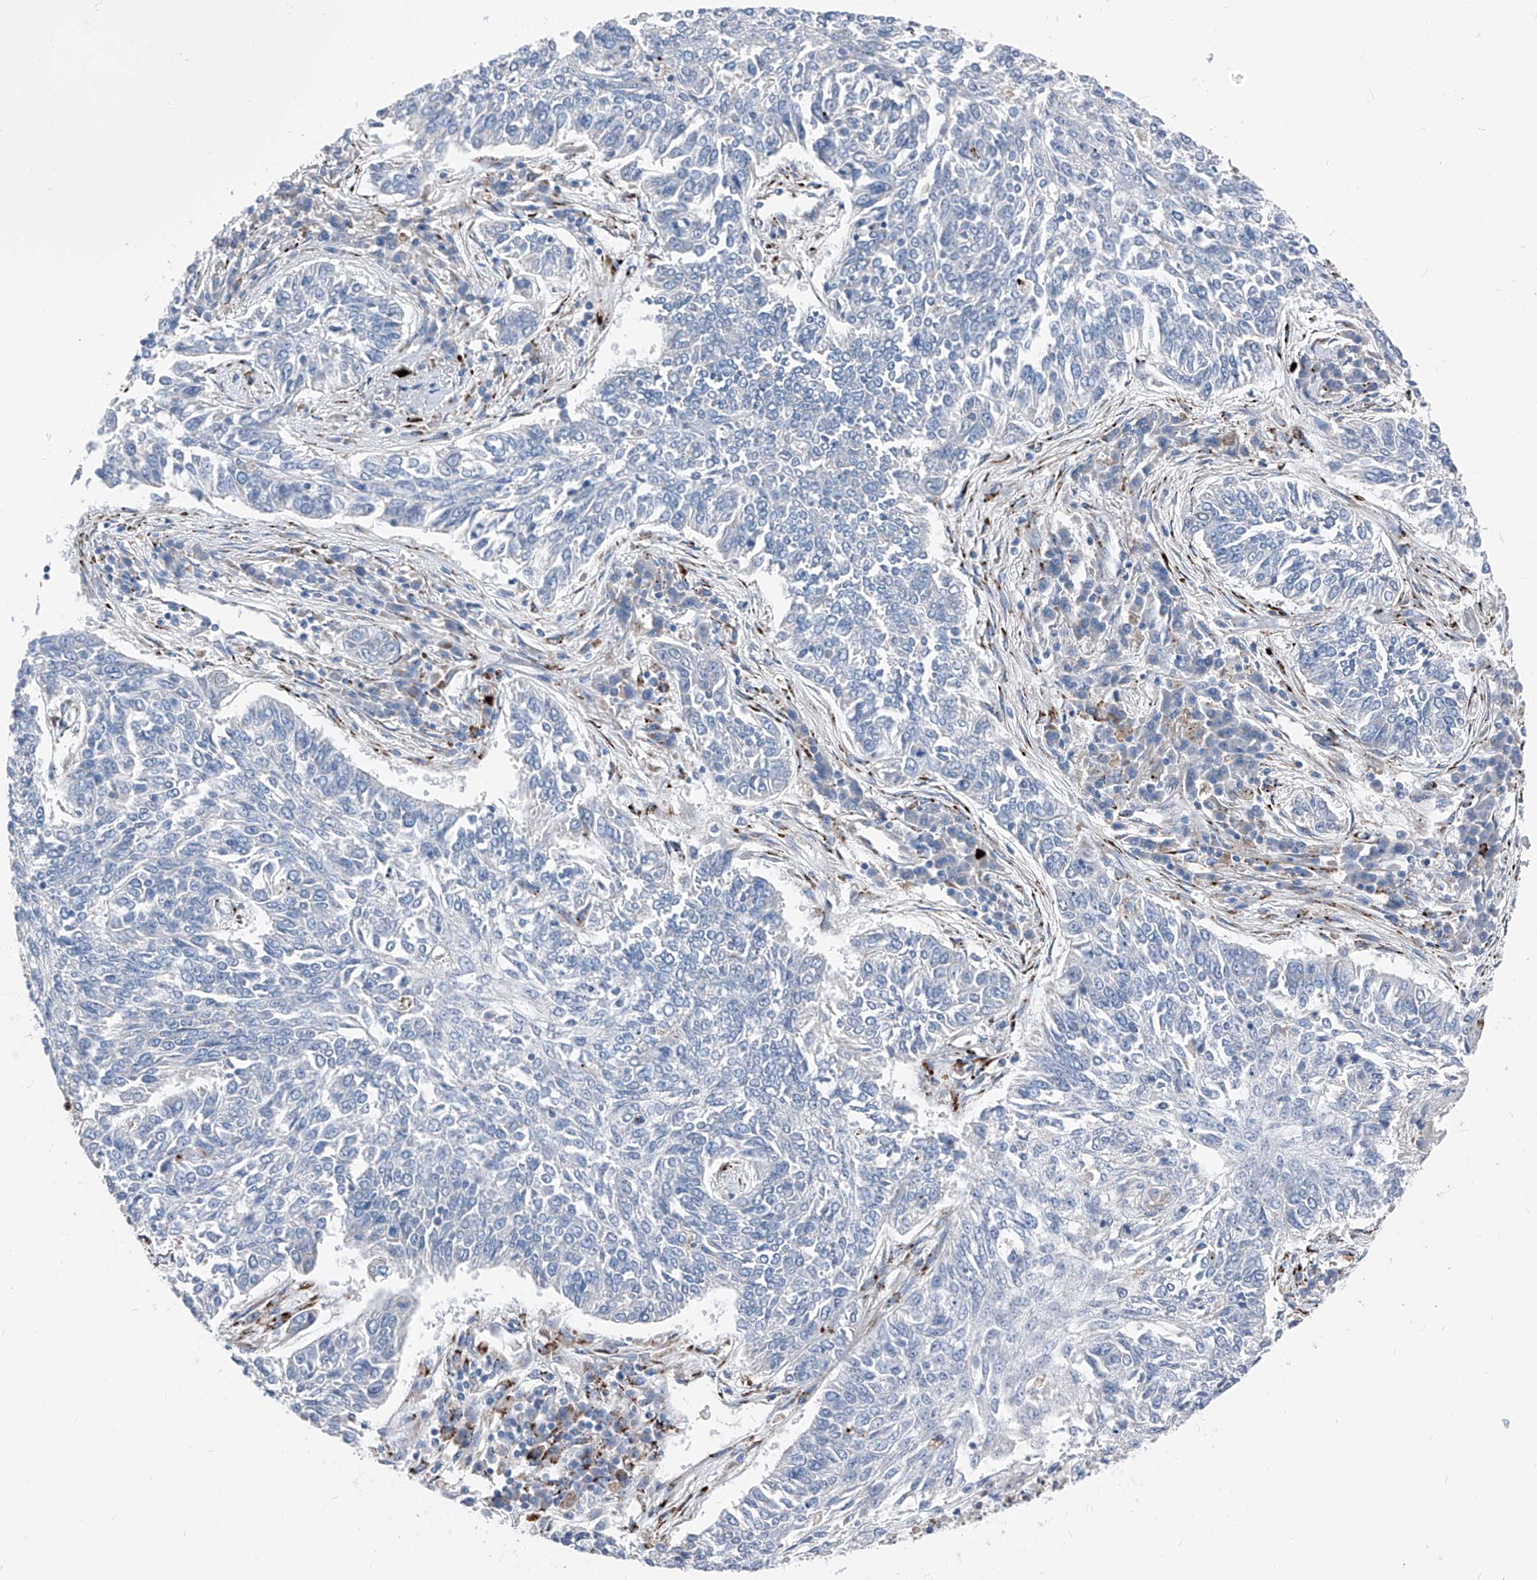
{"staining": {"intensity": "negative", "quantity": "none", "location": "none"}, "tissue": "lung cancer", "cell_type": "Tumor cells", "image_type": "cancer", "snomed": [{"axis": "morphology", "description": "Normal tissue, NOS"}, {"axis": "morphology", "description": "Squamous cell carcinoma, NOS"}, {"axis": "topography", "description": "Cartilage tissue"}, {"axis": "topography", "description": "Bronchus"}, {"axis": "topography", "description": "Lung"}], "caption": "Squamous cell carcinoma (lung) was stained to show a protein in brown. There is no significant positivity in tumor cells. The staining was performed using DAB to visualize the protein expression in brown, while the nuclei were stained in blue with hematoxylin (Magnification: 20x).", "gene": "IFI27", "patient": {"sex": "female", "age": 49}}